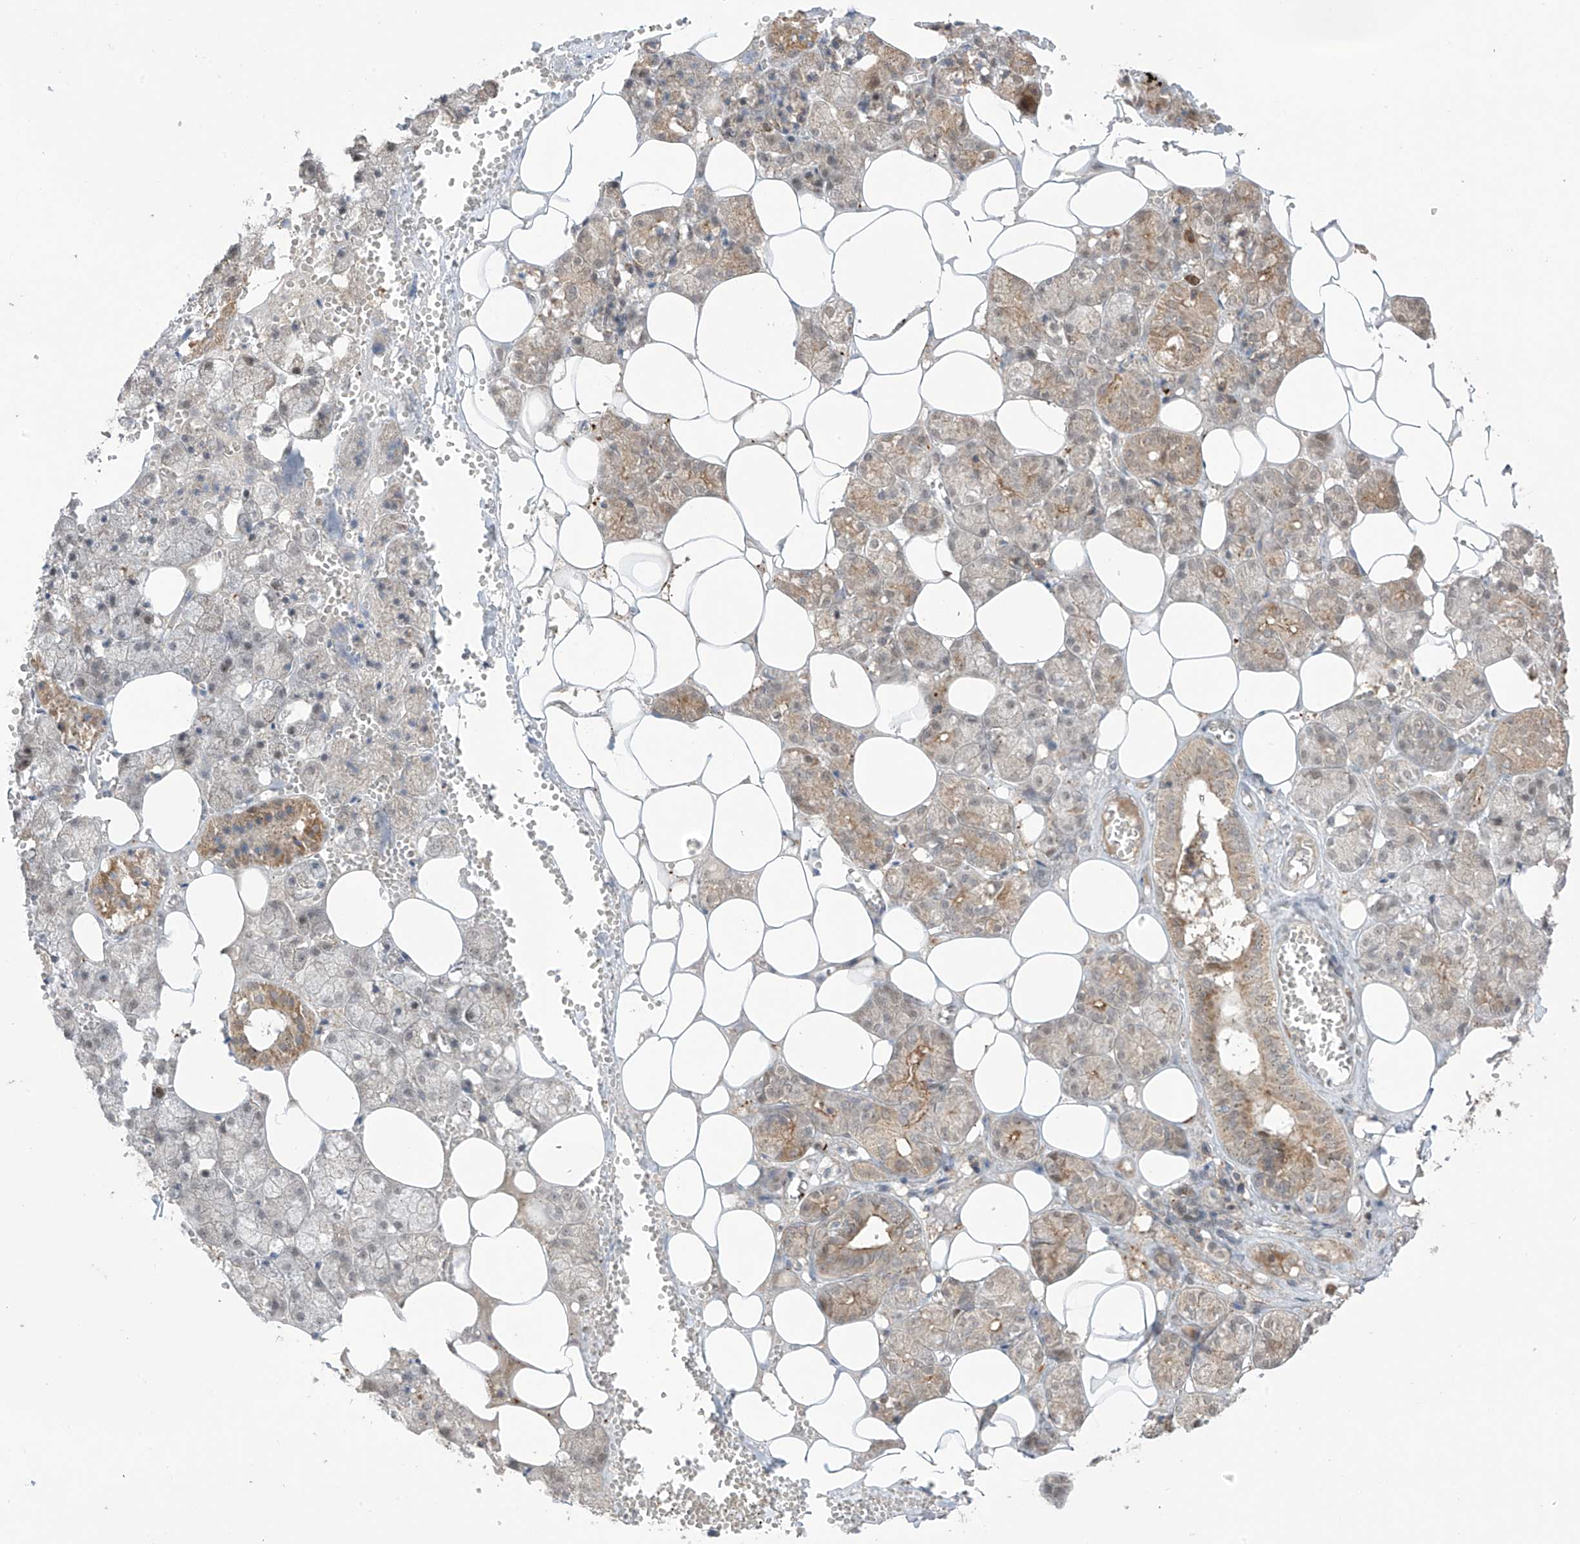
{"staining": {"intensity": "moderate", "quantity": "25%-75%", "location": "cytoplasmic/membranous"}, "tissue": "salivary gland", "cell_type": "Glandular cells", "image_type": "normal", "snomed": [{"axis": "morphology", "description": "Normal tissue, NOS"}, {"axis": "topography", "description": "Salivary gland"}], "caption": "This photomicrograph exhibits immunohistochemistry (IHC) staining of unremarkable salivary gland, with medium moderate cytoplasmic/membranous staining in about 25%-75% of glandular cells.", "gene": "OGT", "patient": {"sex": "male", "age": 62}}